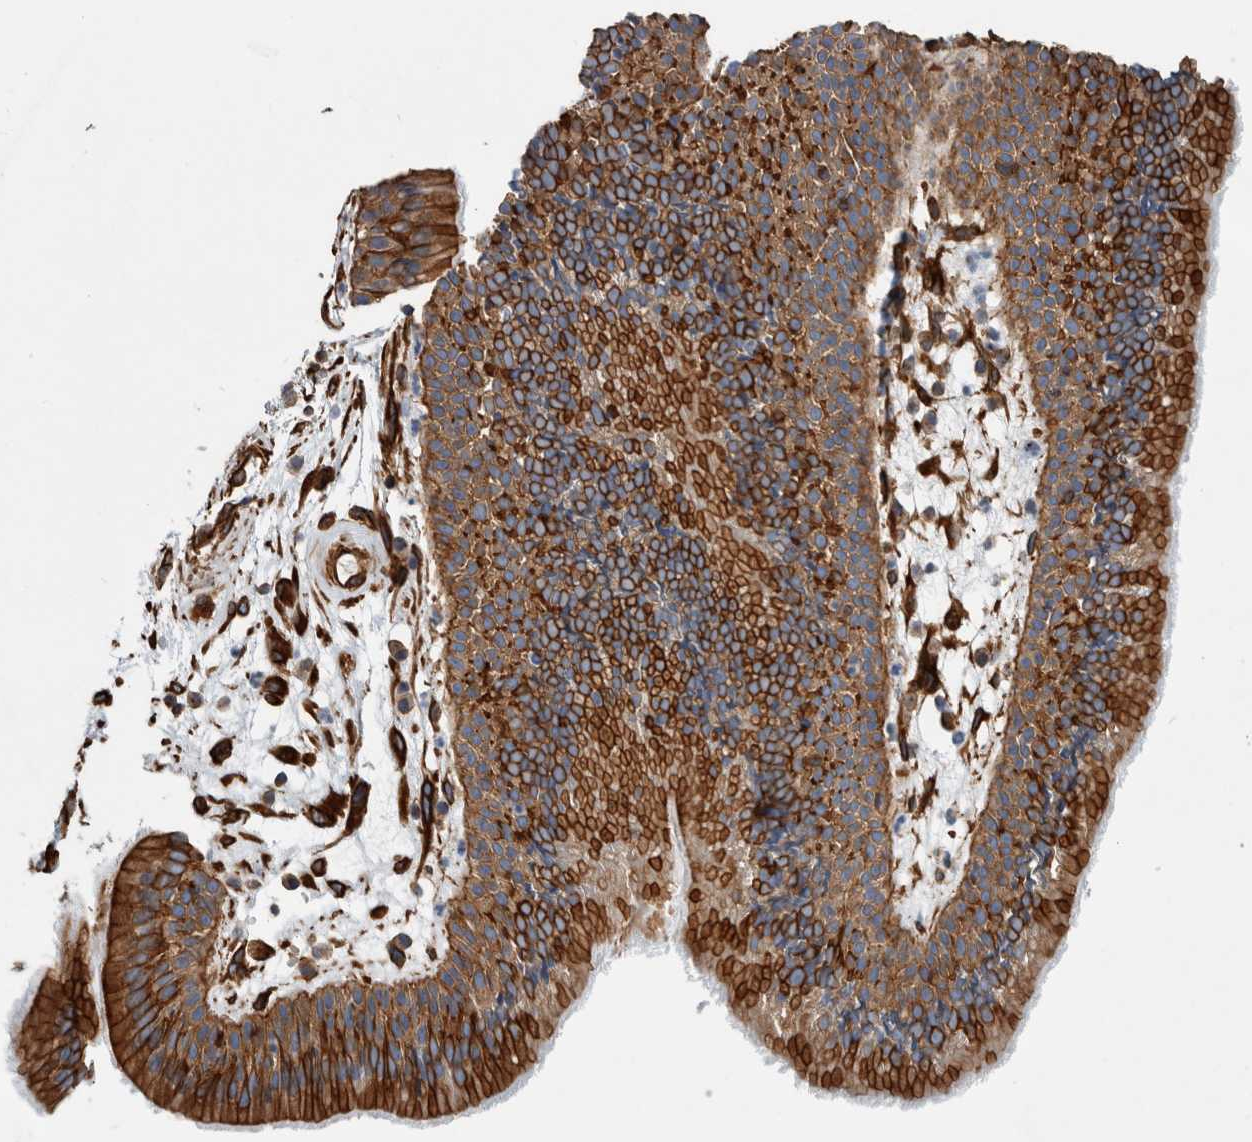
{"staining": {"intensity": "strong", "quantity": ">75%", "location": "cytoplasmic/membranous"}, "tissue": "nasopharynx", "cell_type": "Respiratory epithelial cells", "image_type": "normal", "snomed": [{"axis": "morphology", "description": "Normal tissue, NOS"}, {"axis": "topography", "description": "Nasopharynx"}], "caption": "High-magnification brightfield microscopy of normal nasopharynx stained with DAB (brown) and counterstained with hematoxylin (blue). respiratory epithelial cells exhibit strong cytoplasmic/membranous expression is identified in approximately>75% of cells.", "gene": "PLEC", "patient": {"sex": "female", "age": 39}}